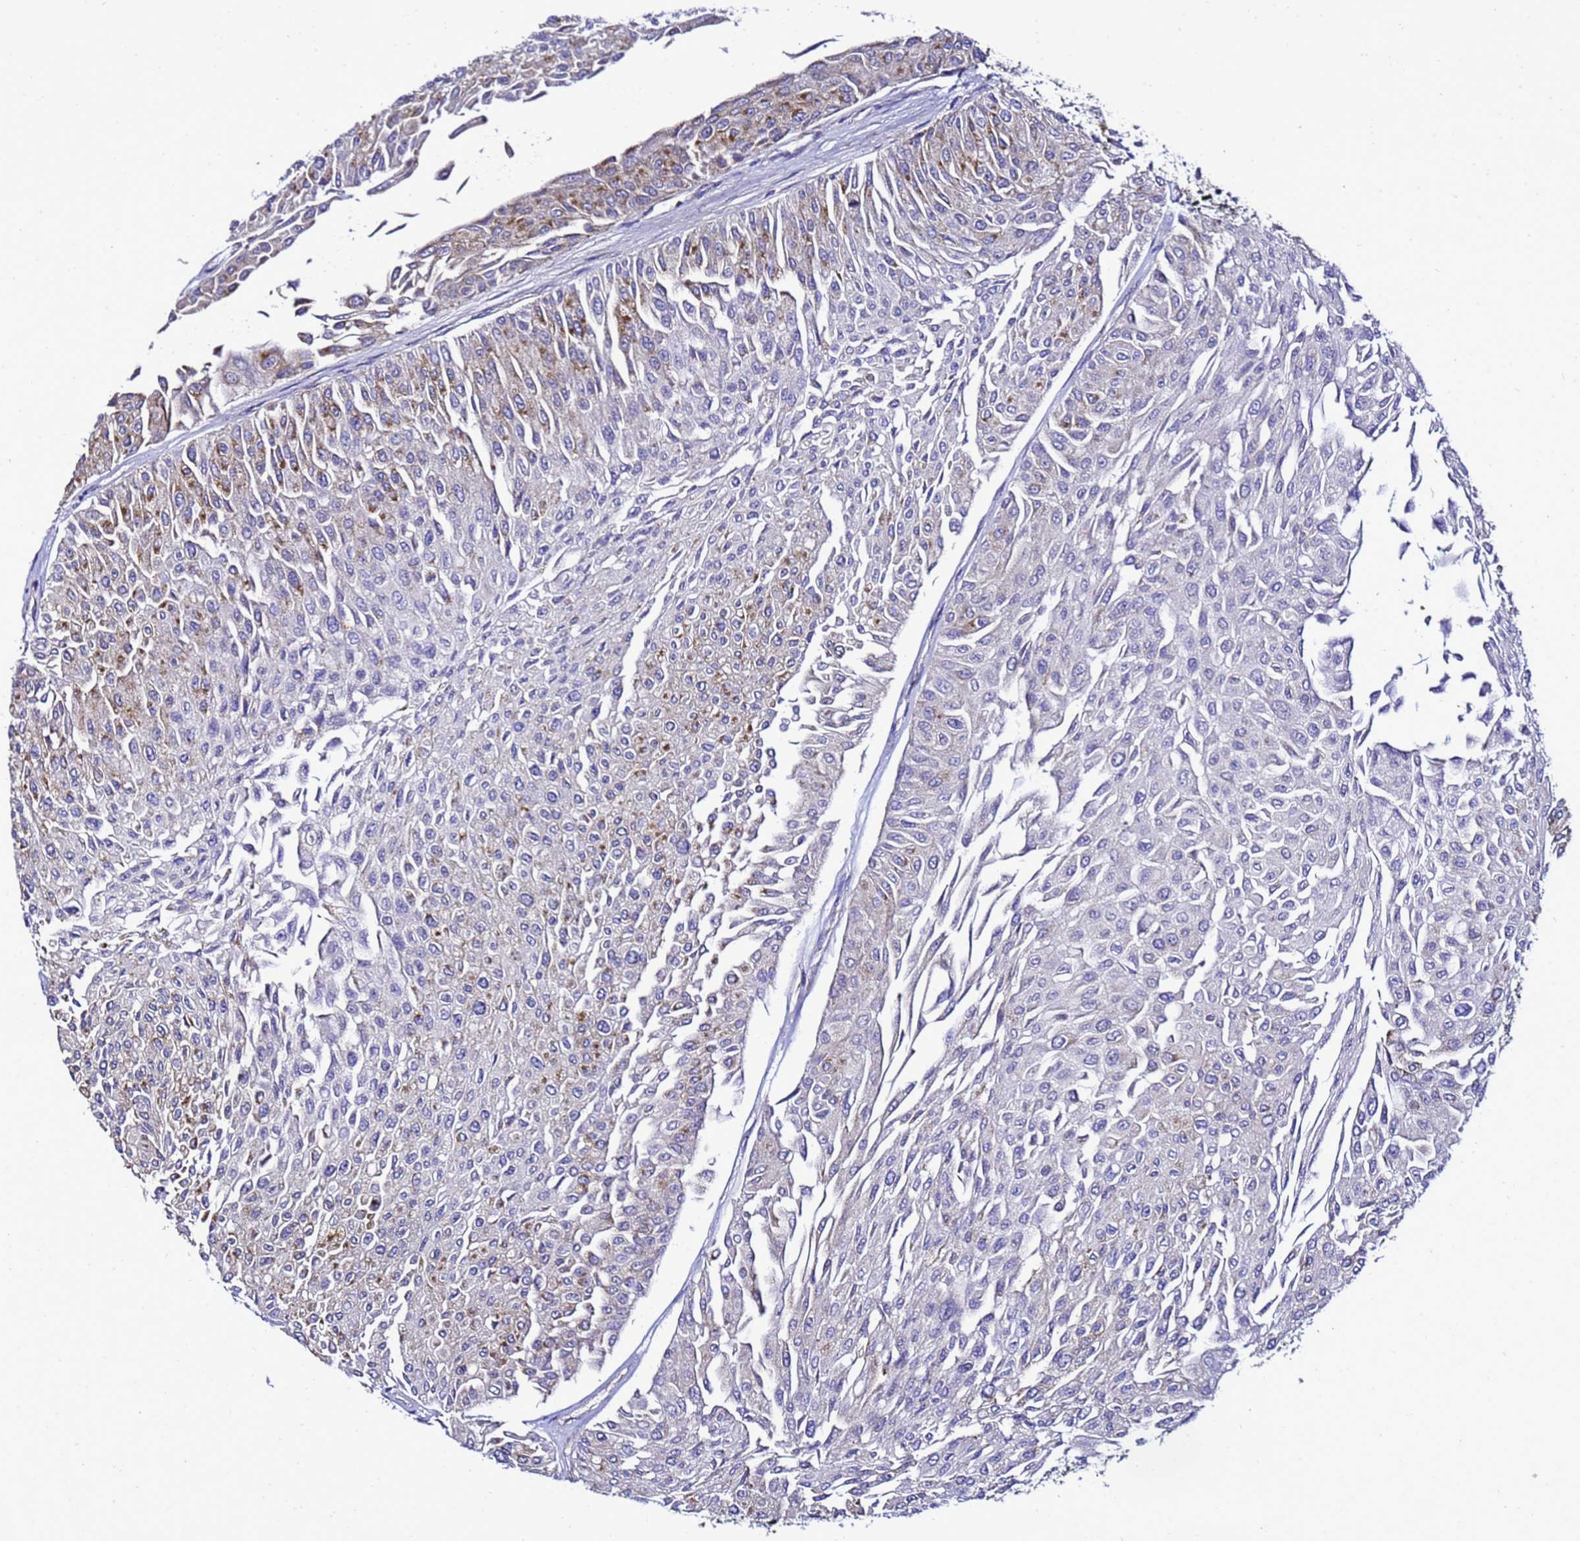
{"staining": {"intensity": "moderate", "quantity": "<25%", "location": "cytoplasmic/membranous"}, "tissue": "urothelial cancer", "cell_type": "Tumor cells", "image_type": "cancer", "snomed": [{"axis": "morphology", "description": "Urothelial carcinoma, Low grade"}, {"axis": "topography", "description": "Urinary bladder"}], "caption": "Protein expression analysis of low-grade urothelial carcinoma exhibits moderate cytoplasmic/membranous staining in approximately <25% of tumor cells.", "gene": "HIGD2A", "patient": {"sex": "male", "age": 67}}